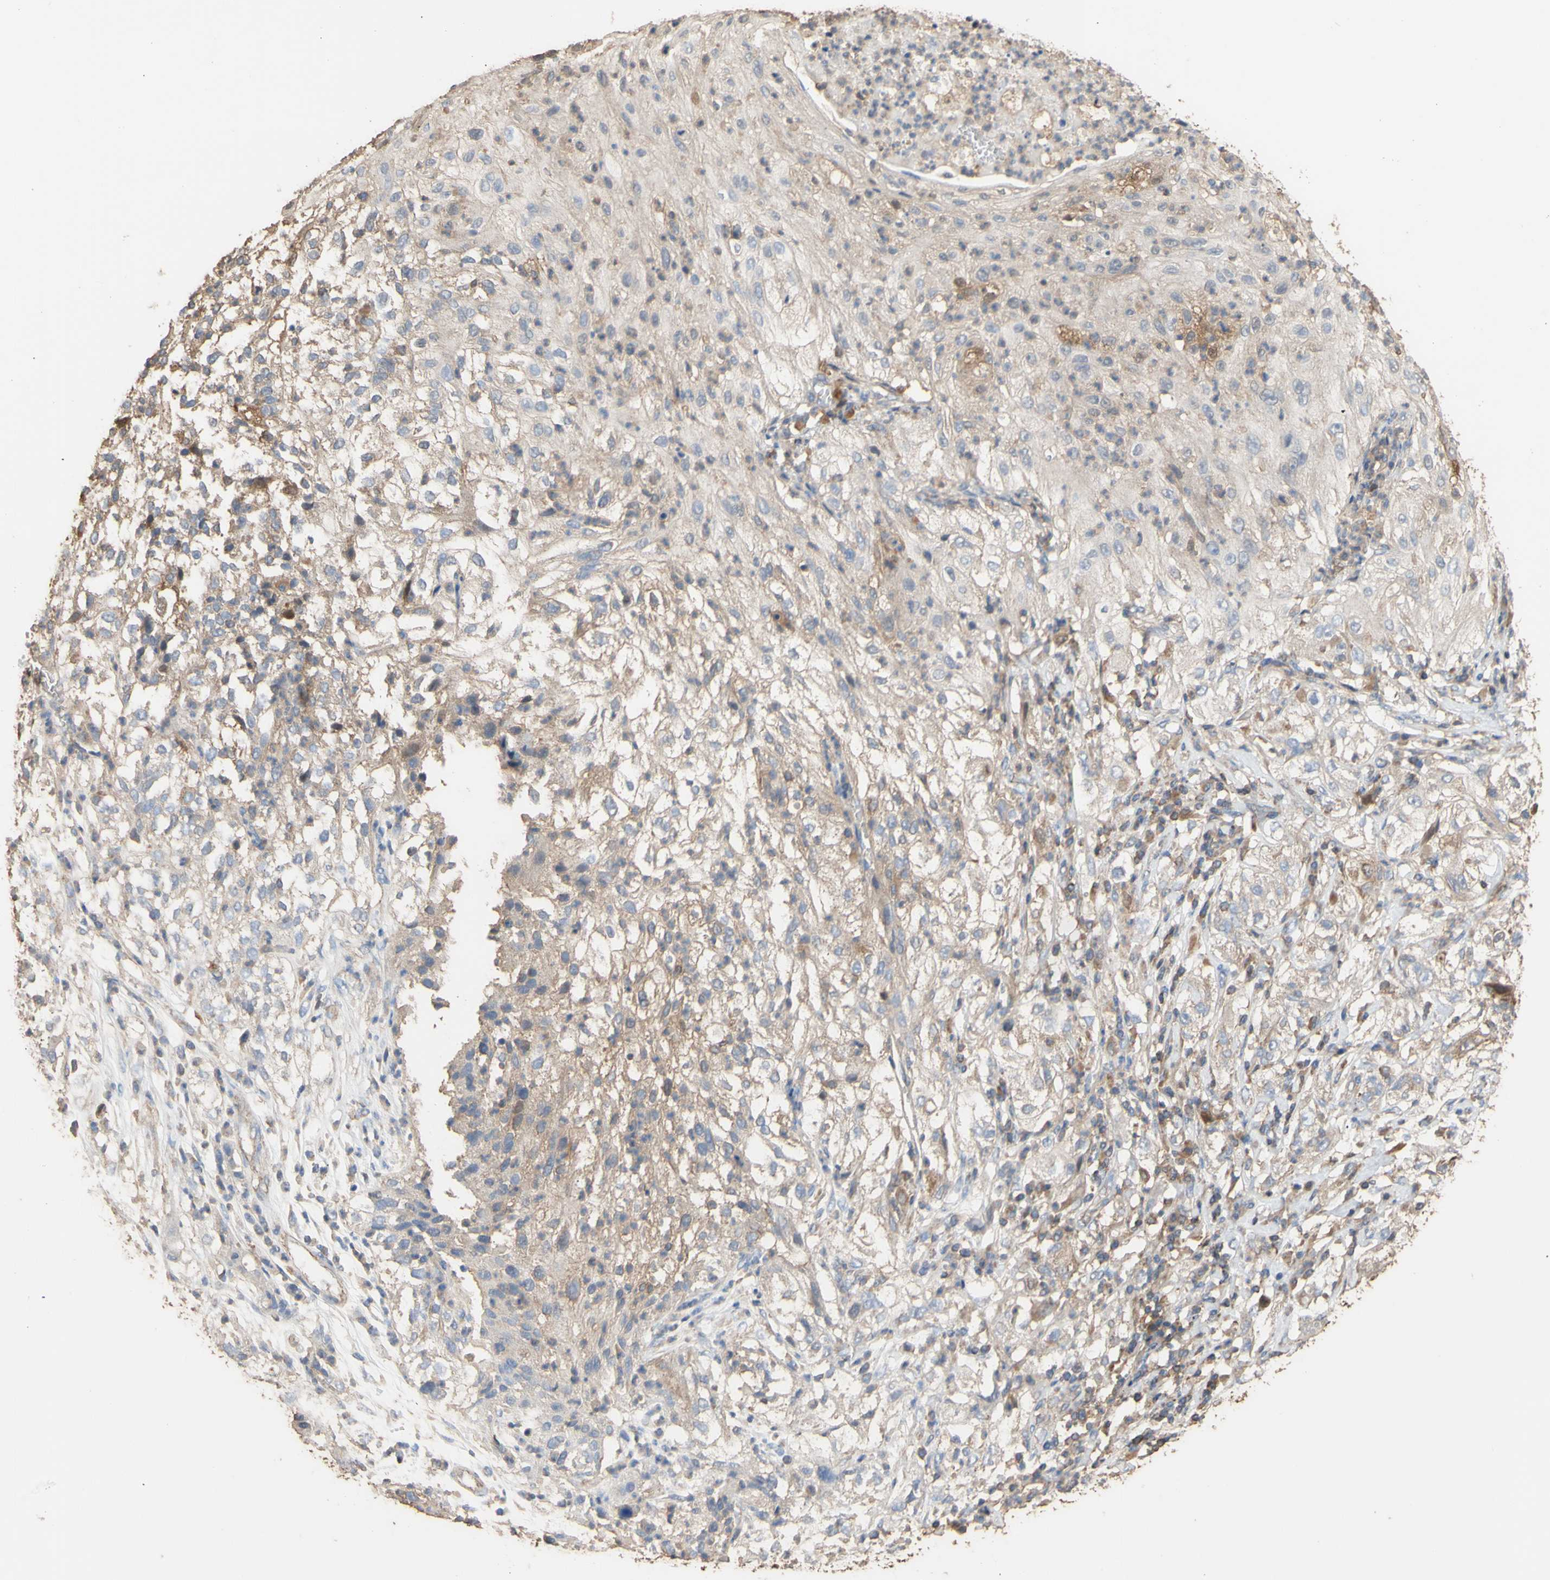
{"staining": {"intensity": "weak", "quantity": ">75%", "location": "cytoplasmic/membranous"}, "tissue": "lung cancer", "cell_type": "Tumor cells", "image_type": "cancer", "snomed": [{"axis": "morphology", "description": "Inflammation, NOS"}, {"axis": "morphology", "description": "Squamous cell carcinoma, NOS"}, {"axis": "topography", "description": "Lymph node"}, {"axis": "topography", "description": "Soft tissue"}, {"axis": "topography", "description": "Lung"}], "caption": "This is a photomicrograph of immunohistochemistry staining of lung squamous cell carcinoma, which shows weak positivity in the cytoplasmic/membranous of tumor cells.", "gene": "ALDH9A1", "patient": {"sex": "male", "age": 66}}